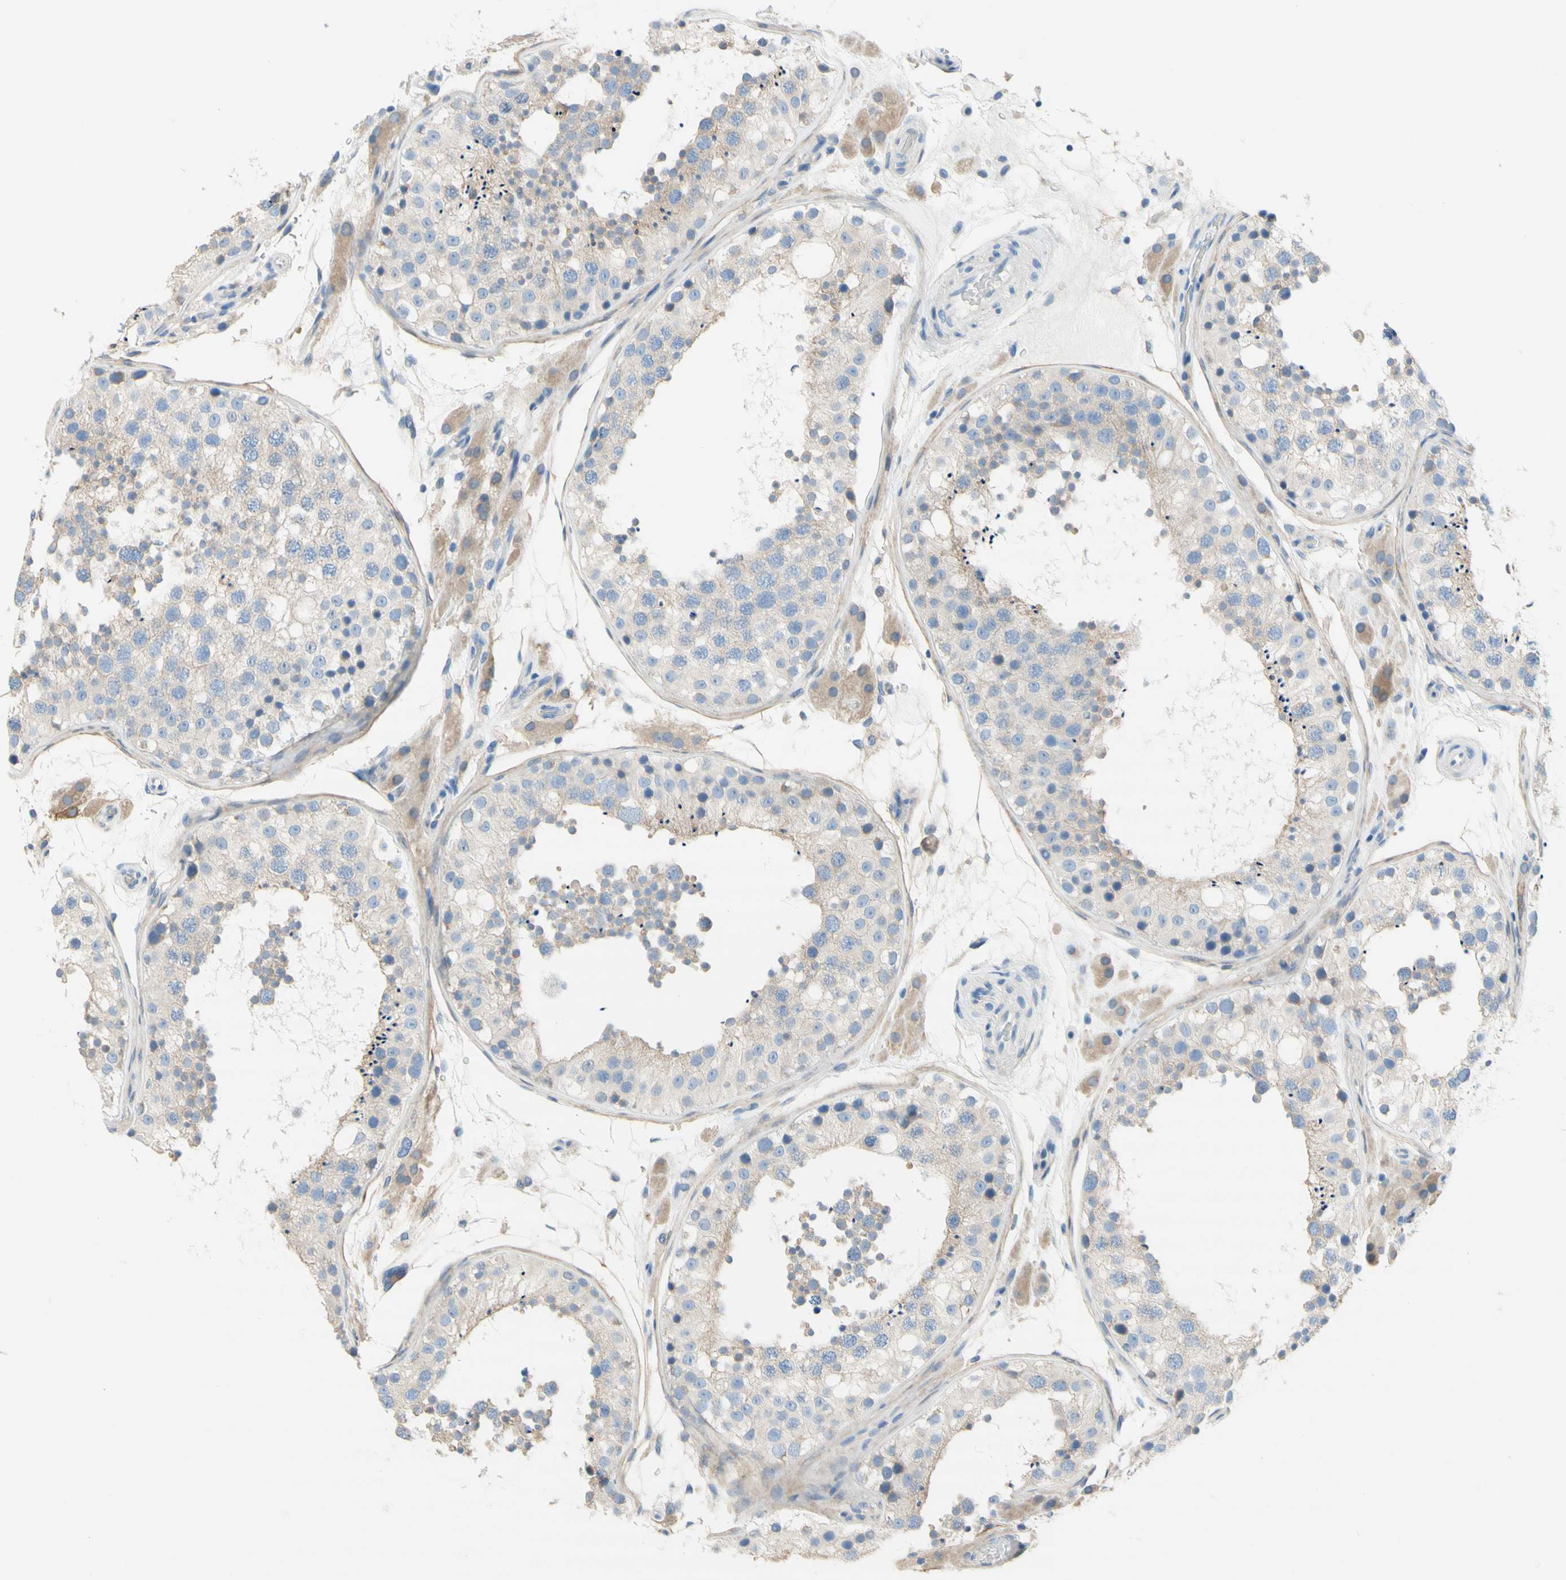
{"staining": {"intensity": "weak", "quantity": ">75%", "location": "cytoplasmic/membranous"}, "tissue": "testis", "cell_type": "Cells in seminiferous ducts", "image_type": "normal", "snomed": [{"axis": "morphology", "description": "Normal tissue, NOS"}, {"axis": "topography", "description": "Testis"}], "caption": "Weak cytoplasmic/membranous positivity for a protein is present in approximately >75% of cells in seminiferous ducts of benign testis using immunohistochemistry.", "gene": "F3", "patient": {"sex": "male", "age": 26}}